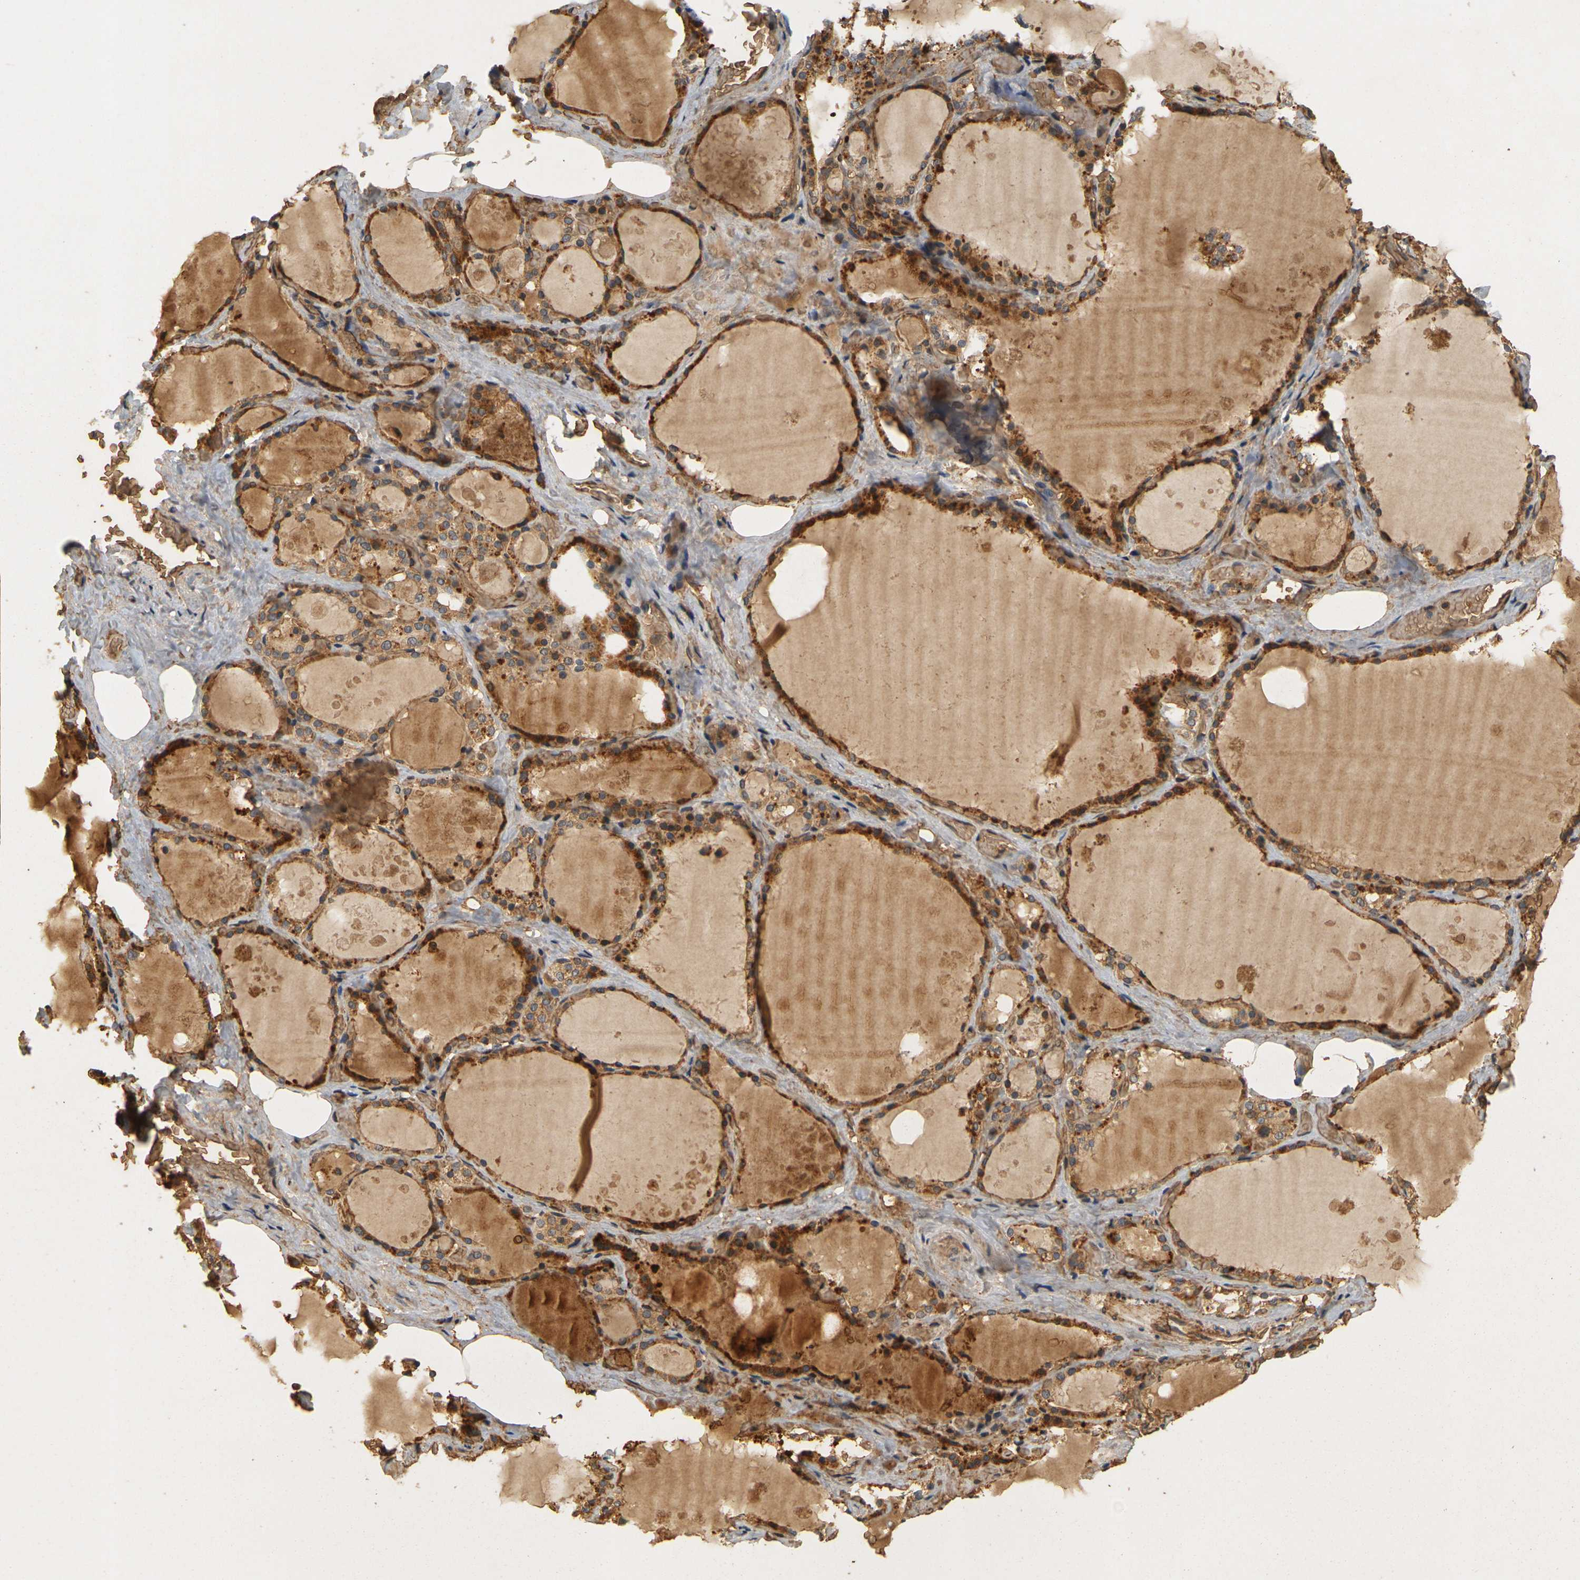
{"staining": {"intensity": "strong", "quantity": ">75%", "location": "cytoplasmic/membranous"}, "tissue": "thyroid gland", "cell_type": "Glandular cells", "image_type": "normal", "snomed": [{"axis": "morphology", "description": "Normal tissue, NOS"}, {"axis": "topography", "description": "Thyroid gland"}], "caption": "Immunohistochemical staining of unremarkable human thyroid gland exhibits high levels of strong cytoplasmic/membranous positivity in about >75% of glandular cells.", "gene": "MEGF9", "patient": {"sex": "male", "age": 61}}